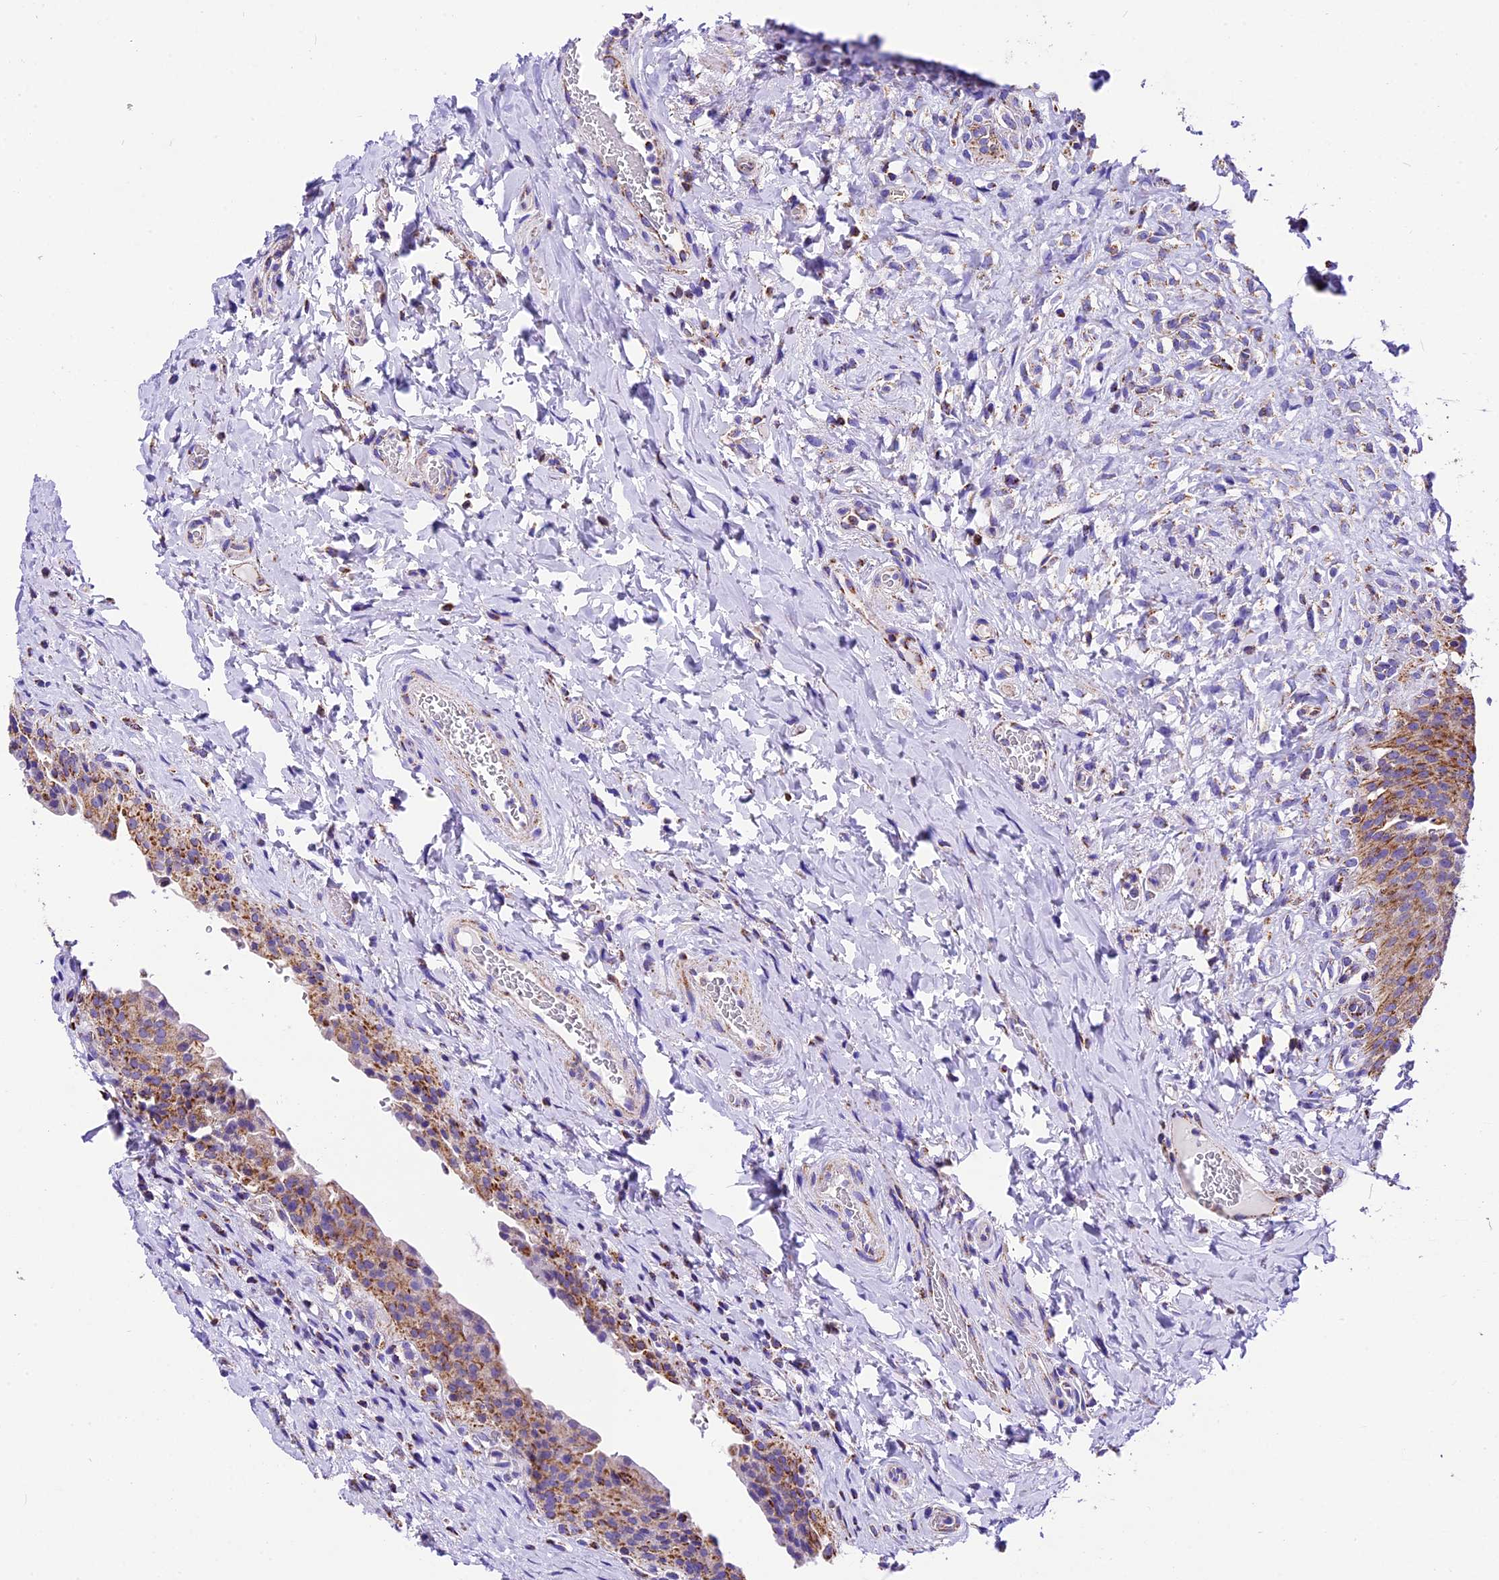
{"staining": {"intensity": "moderate", "quantity": ">75%", "location": "cytoplasmic/membranous"}, "tissue": "urinary bladder", "cell_type": "Urothelial cells", "image_type": "normal", "snomed": [{"axis": "morphology", "description": "Normal tissue, NOS"}, {"axis": "morphology", "description": "Inflammation, NOS"}, {"axis": "topography", "description": "Urinary bladder"}], "caption": "Urinary bladder stained with a brown dye demonstrates moderate cytoplasmic/membranous positive staining in approximately >75% of urothelial cells.", "gene": "DCAF5", "patient": {"sex": "male", "age": 64}}